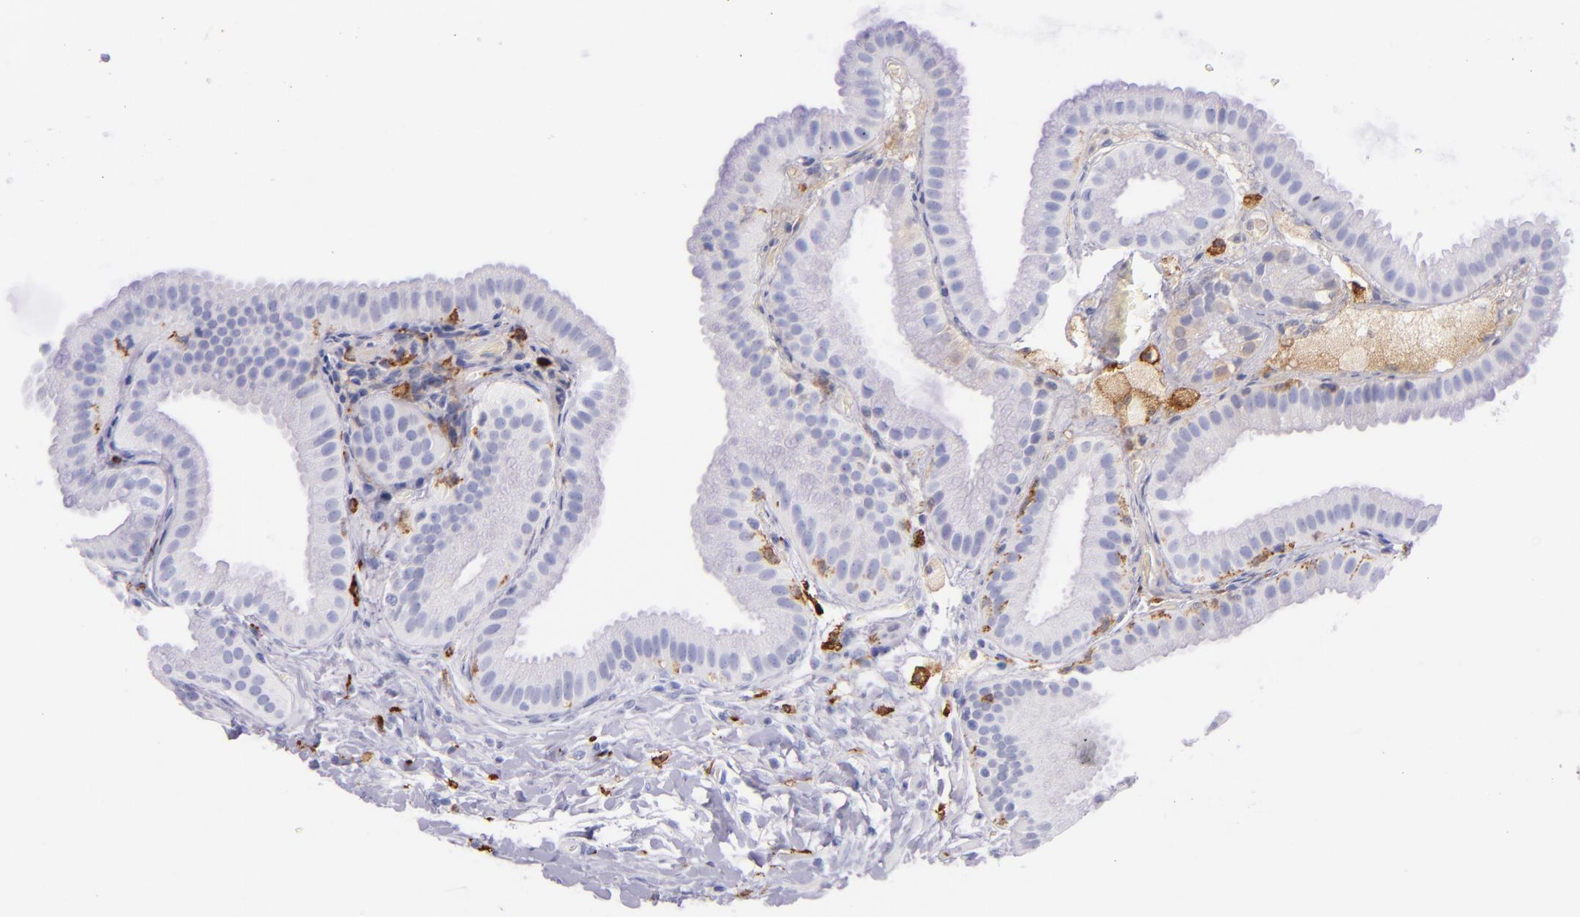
{"staining": {"intensity": "negative", "quantity": "none", "location": "none"}, "tissue": "gallbladder", "cell_type": "Glandular cells", "image_type": "normal", "snomed": [{"axis": "morphology", "description": "Normal tissue, NOS"}, {"axis": "topography", "description": "Gallbladder"}], "caption": "Gallbladder stained for a protein using immunohistochemistry exhibits no positivity glandular cells.", "gene": "CD163", "patient": {"sex": "female", "age": 63}}